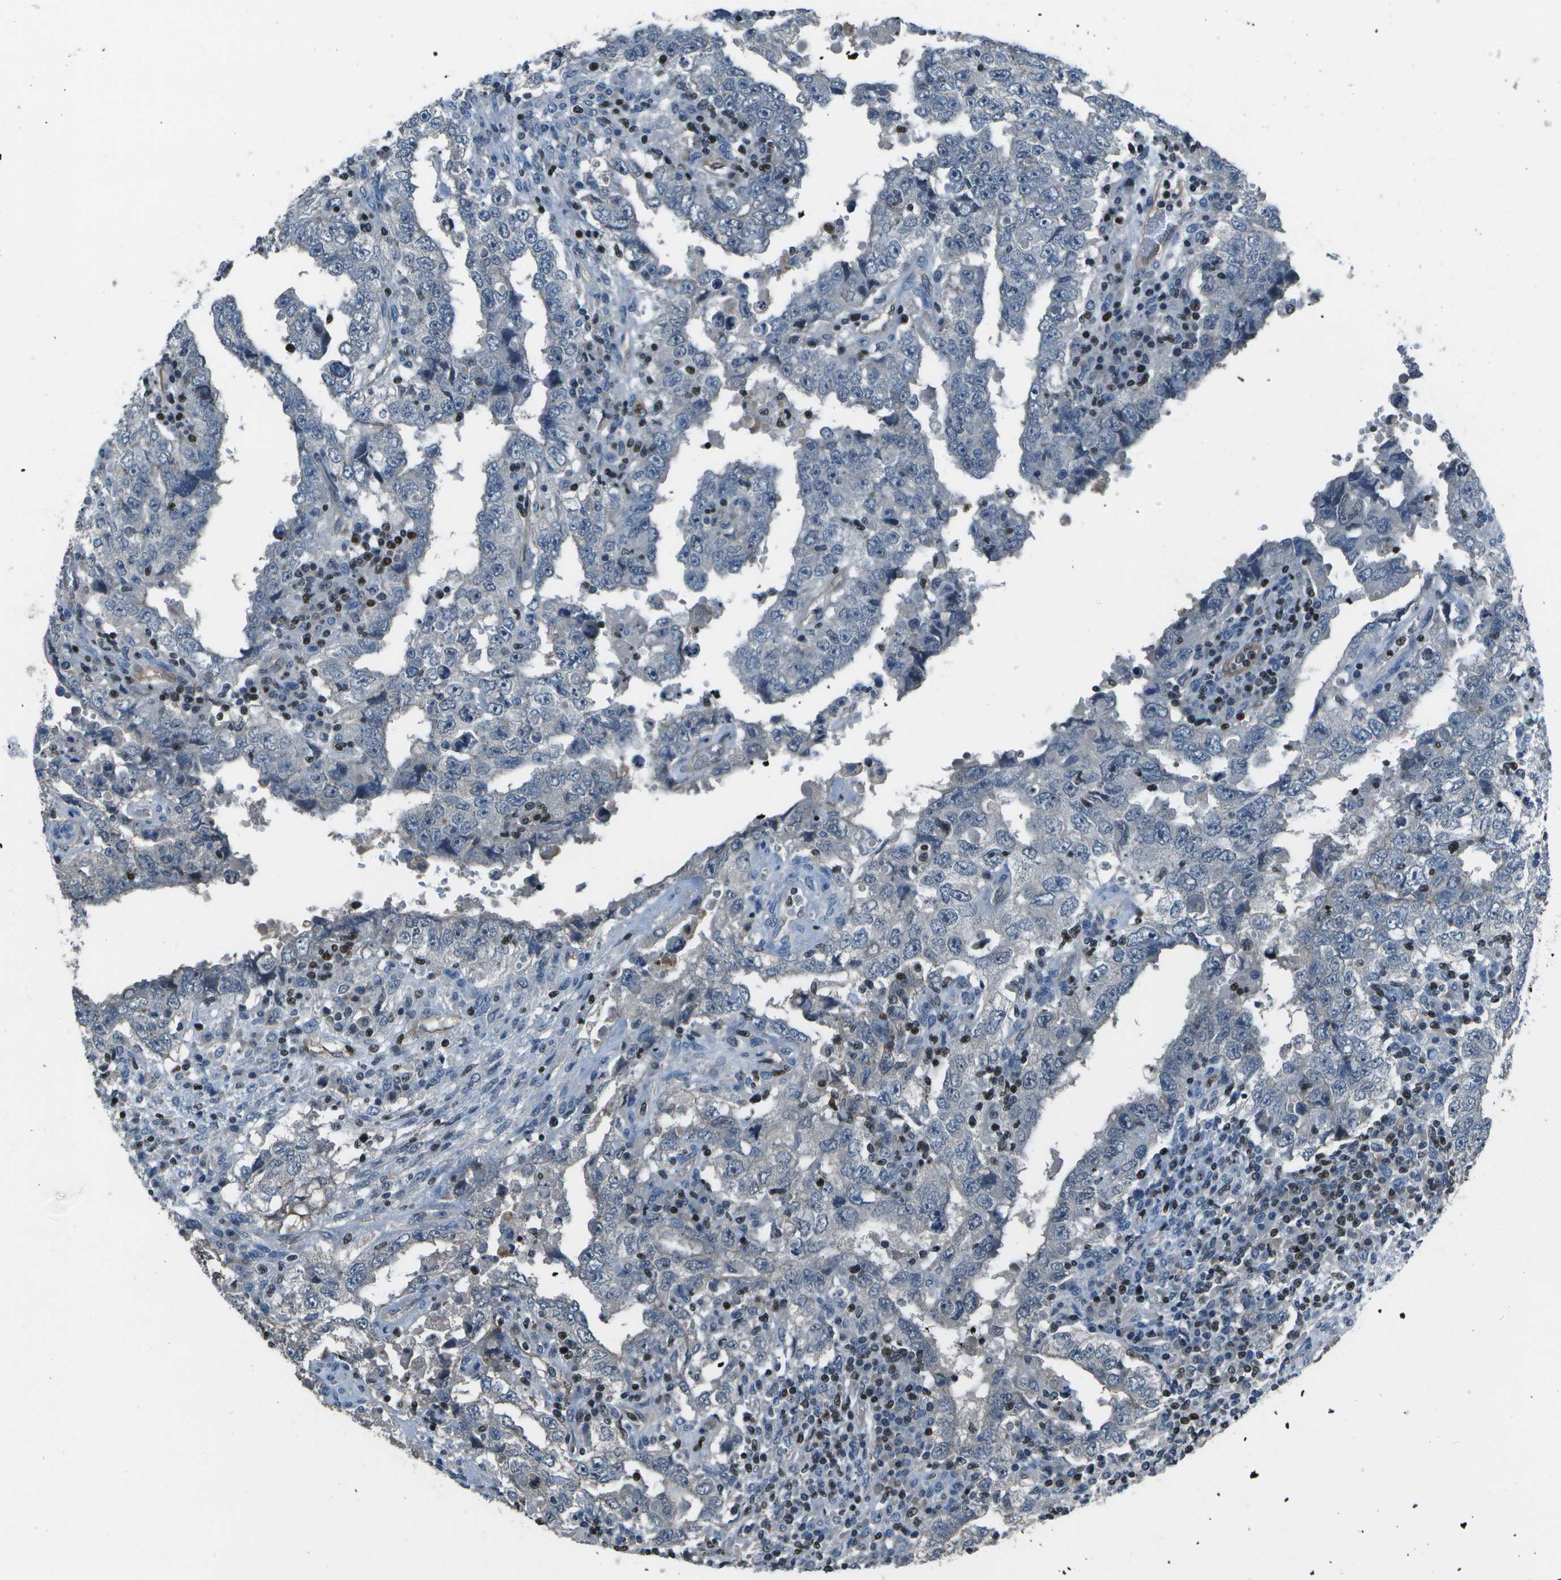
{"staining": {"intensity": "negative", "quantity": "none", "location": "none"}, "tissue": "testis cancer", "cell_type": "Tumor cells", "image_type": "cancer", "snomed": [{"axis": "morphology", "description": "Carcinoma, Embryonal, NOS"}, {"axis": "topography", "description": "Testis"}], "caption": "Immunohistochemistry photomicrograph of neoplastic tissue: testis embryonal carcinoma stained with DAB displays no significant protein positivity in tumor cells.", "gene": "PDLIM1", "patient": {"sex": "male", "age": 26}}